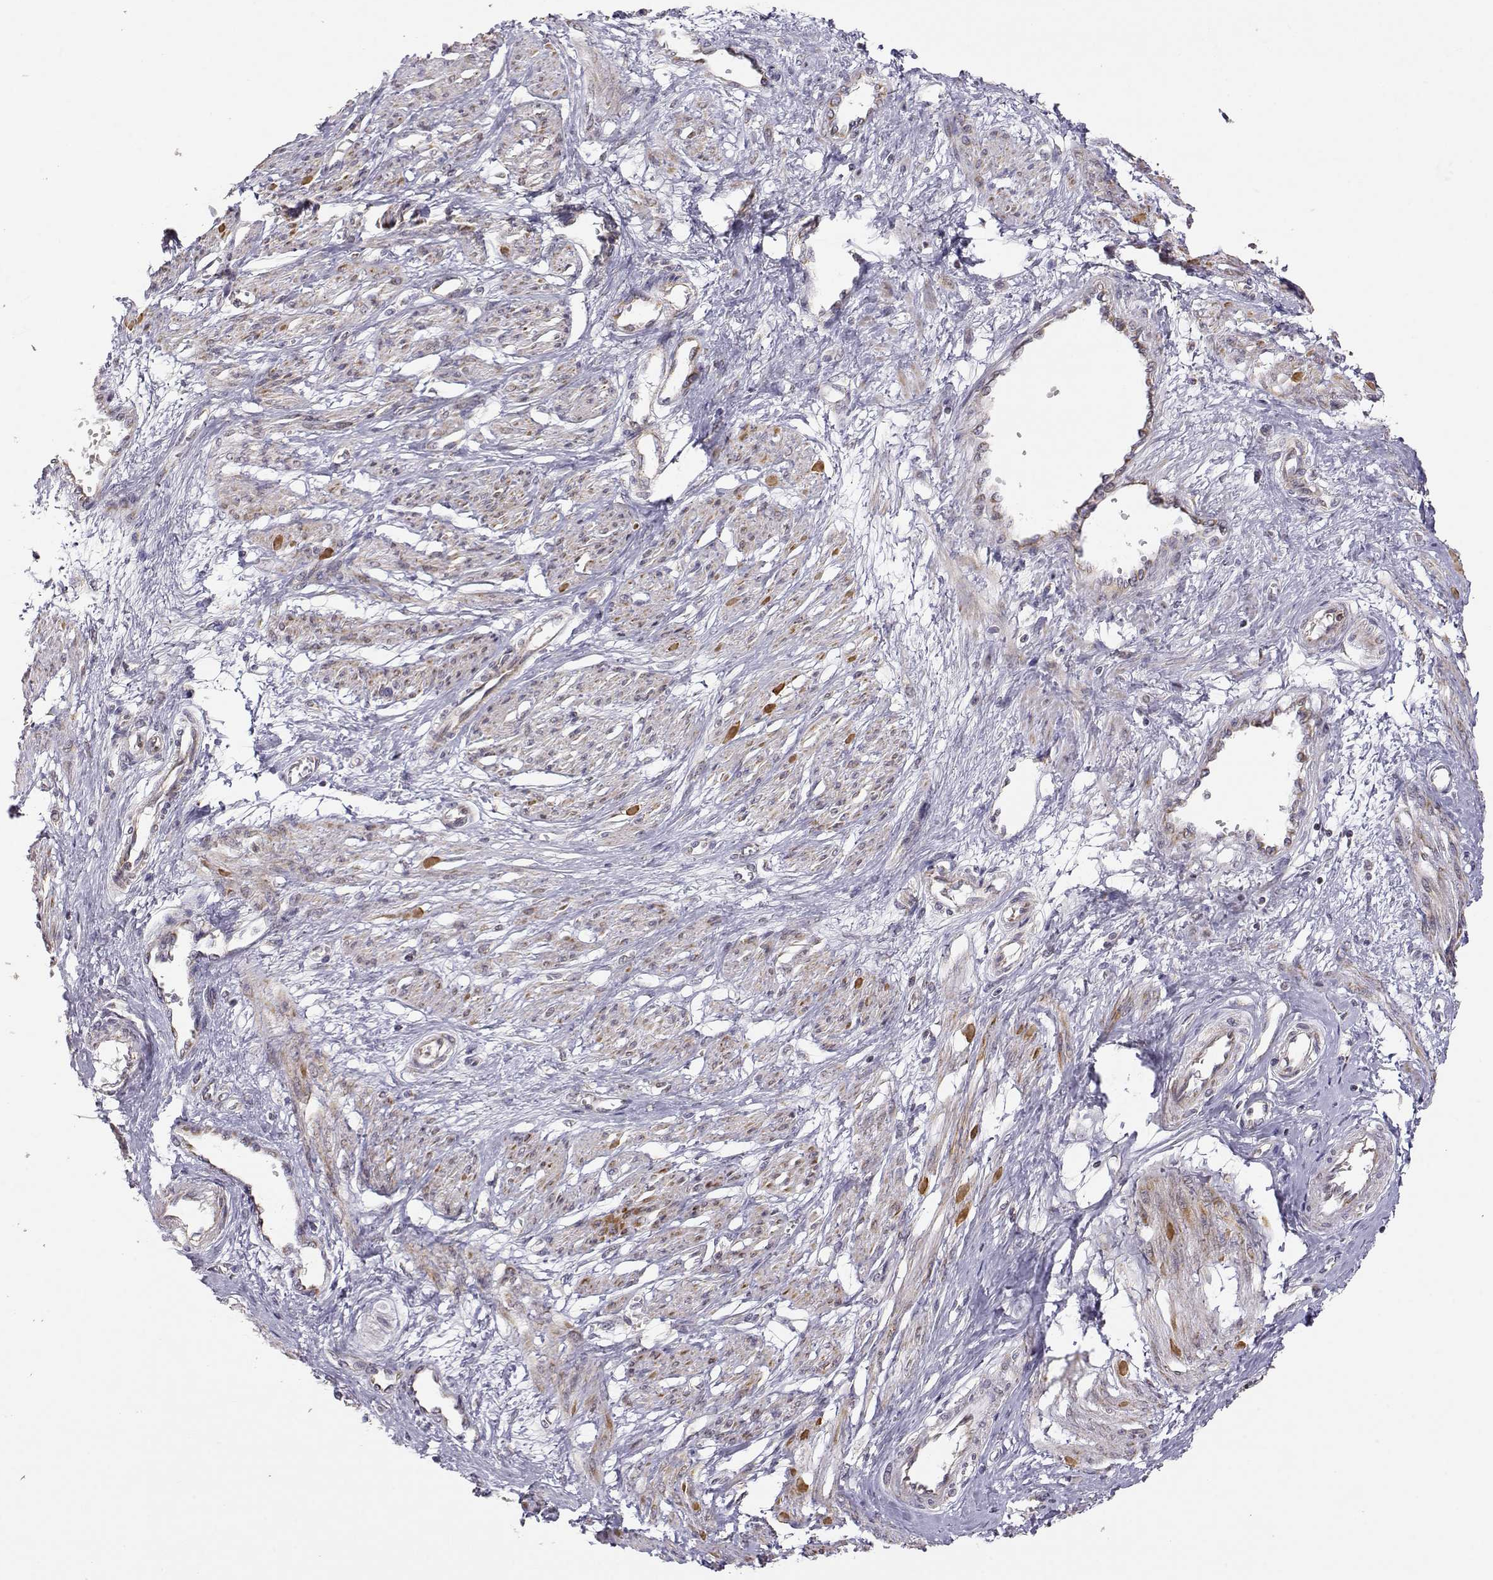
{"staining": {"intensity": "weak", "quantity": "25%-75%", "location": "cytoplasmic/membranous"}, "tissue": "smooth muscle", "cell_type": "Smooth muscle cells", "image_type": "normal", "snomed": [{"axis": "morphology", "description": "Normal tissue, NOS"}, {"axis": "topography", "description": "Smooth muscle"}, {"axis": "topography", "description": "Uterus"}], "caption": "Immunohistochemical staining of normal human smooth muscle reveals 25%-75% levels of weak cytoplasmic/membranous protein positivity in about 25%-75% of smooth muscle cells.", "gene": "EXOG", "patient": {"sex": "female", "age": 39}}